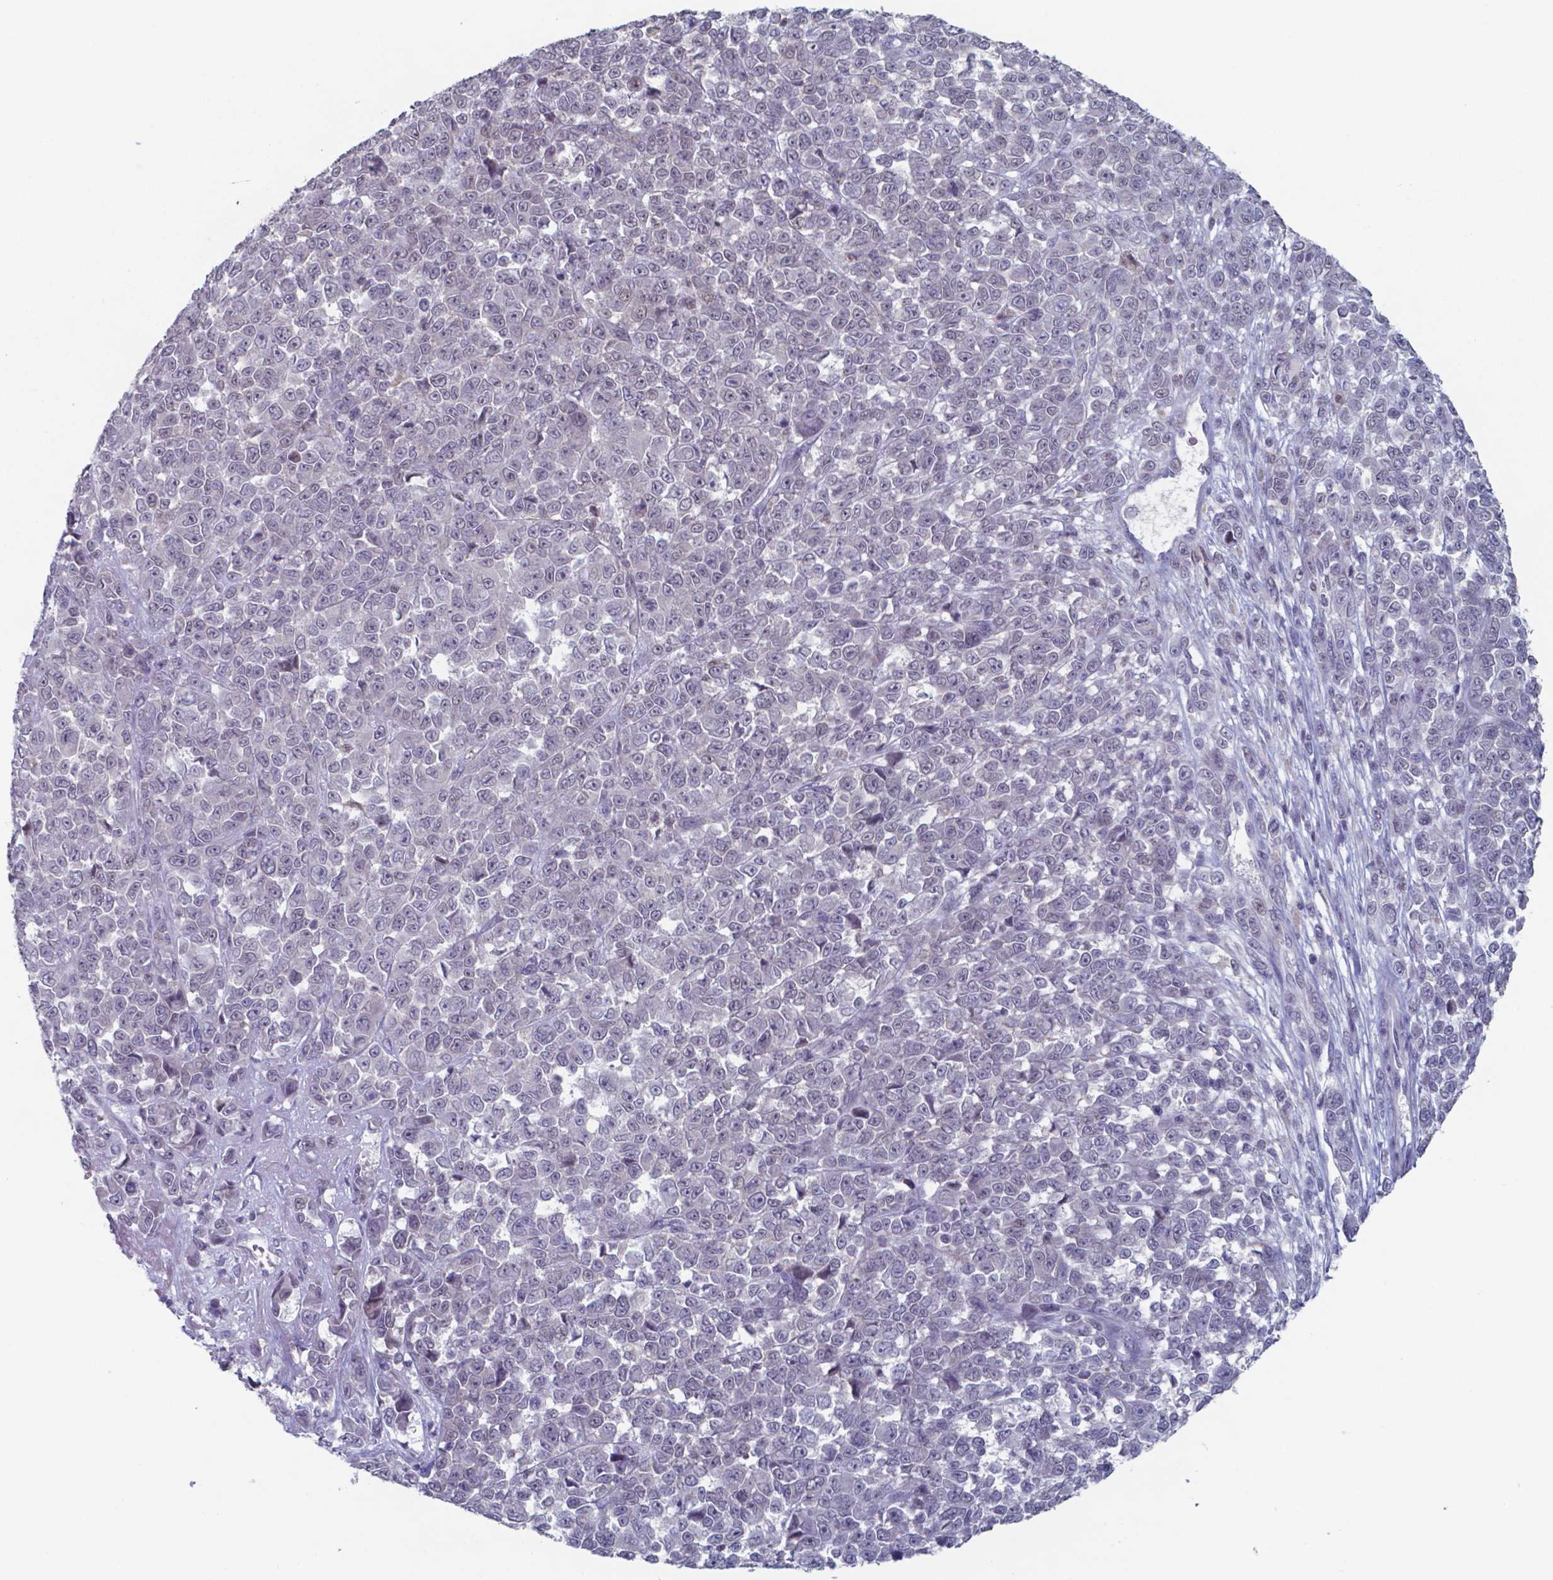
{"staining": {"intensity": "negative", "quantity": "none", "location": "none"}, "tissue": "melanoma", "cell_type": "Tumor cells", "image_type": "cancer", "snomed": [{"axis": "morphology", "description": "Malignant melanoma, NOS"}, {"axis": "topography", "description": "Skin"}], "caption": "Histopathology image shows no significant protein staining in tumor cells of melanoma.", "gene": "TDP2", "patient": {"sex": "female", "age": 95}}